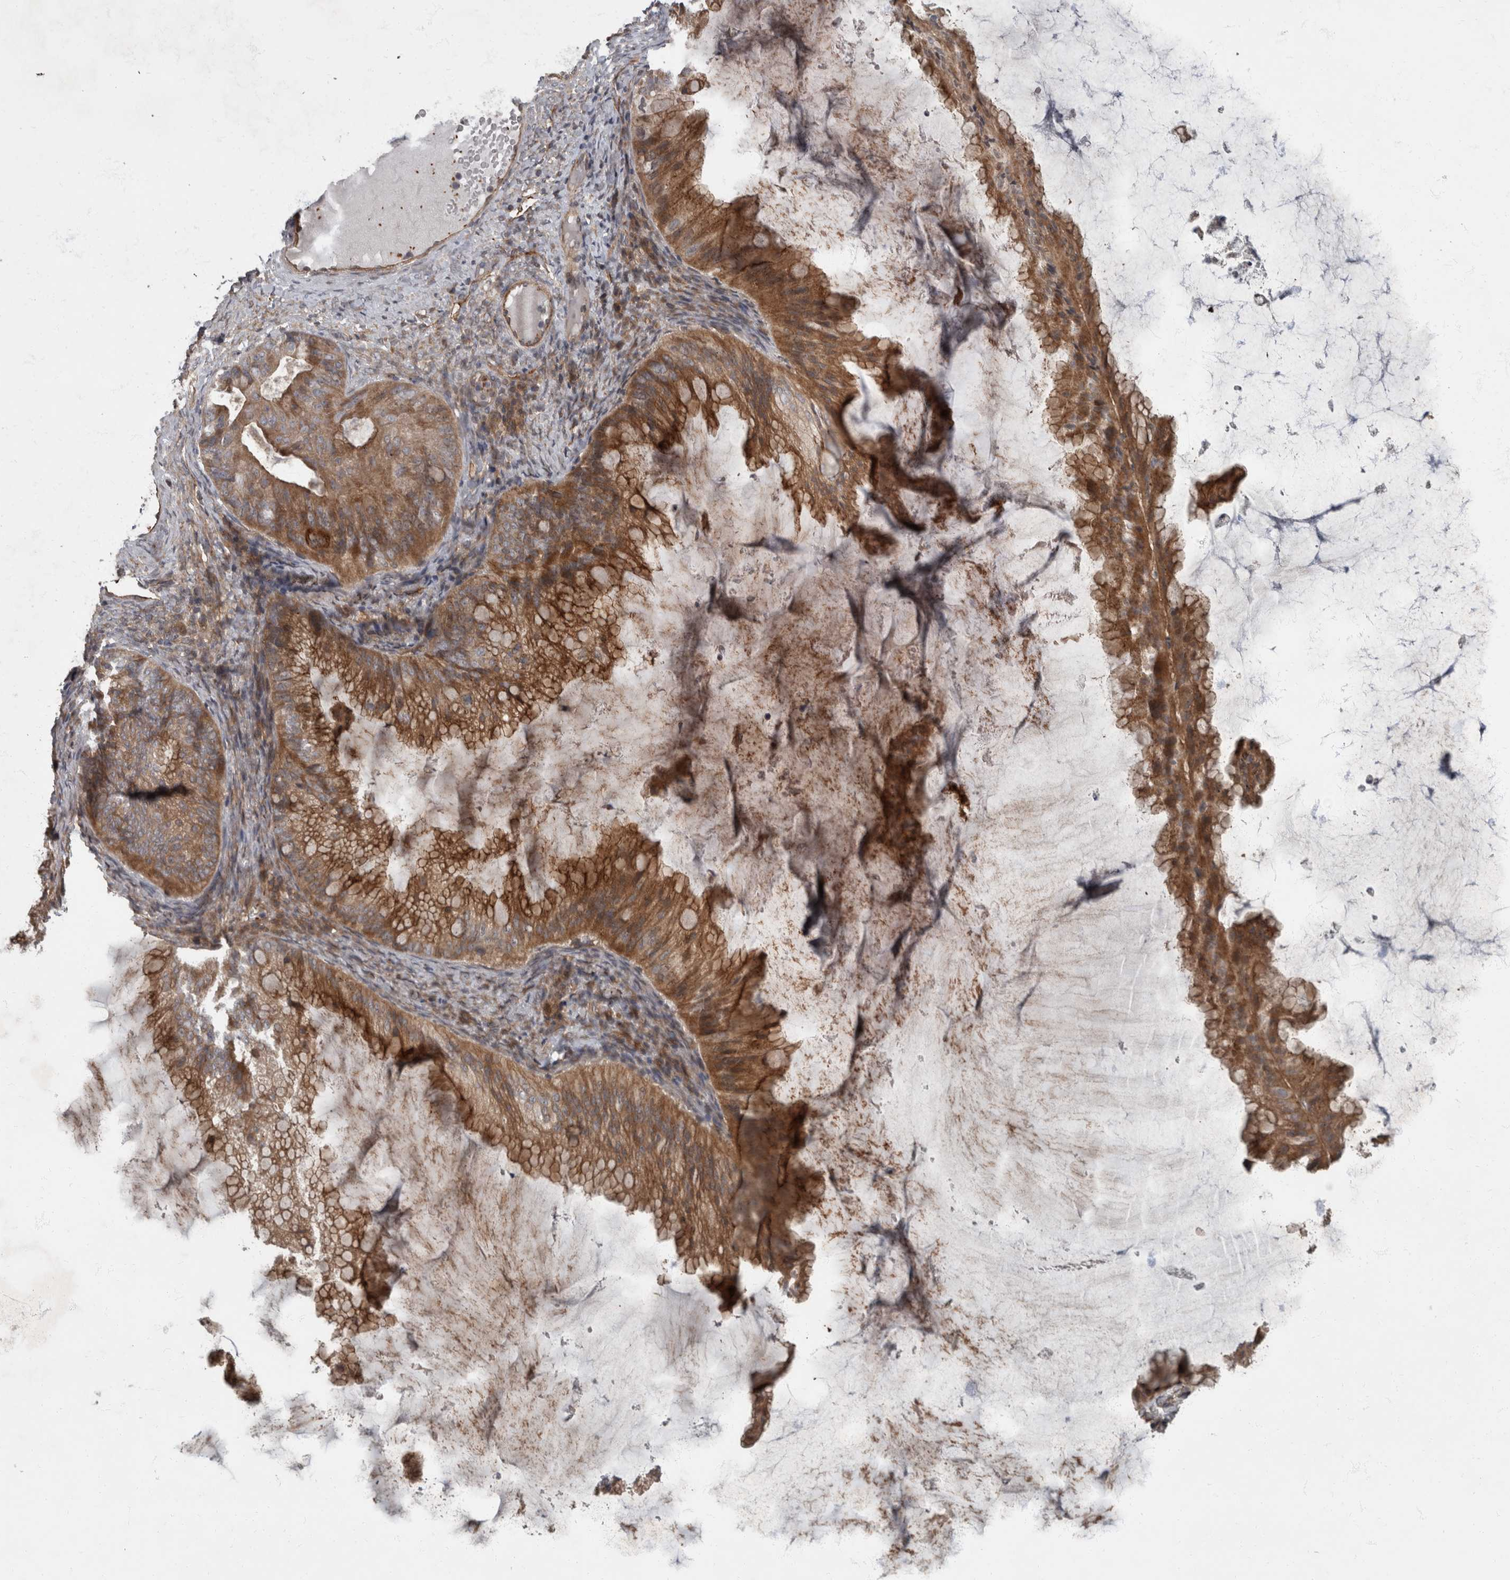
{"staining": {"intensity": "moderate", "quantity": ">75%", "location": "cytoplasmic/membranous"}, "tissue": "ovarian cancer", "cell_type": "Tumor cells", "image_type": "cancer", "snomed": [{"axis": "morphology", "description": "Cystadenocarcinoma, mucinous, NOS"}, {"axis": "topography", "description": "Ovary"}], "caption": "Ovarian cancer stained with DAB (3,3'-diaminobenzidine) IHC demonstrates medium levels of moderate cytoplasmic/membranous staining in about >75% of tumor cells.", "gene": "VEGFD", "patient": {"sex": "female", "age": 61}}